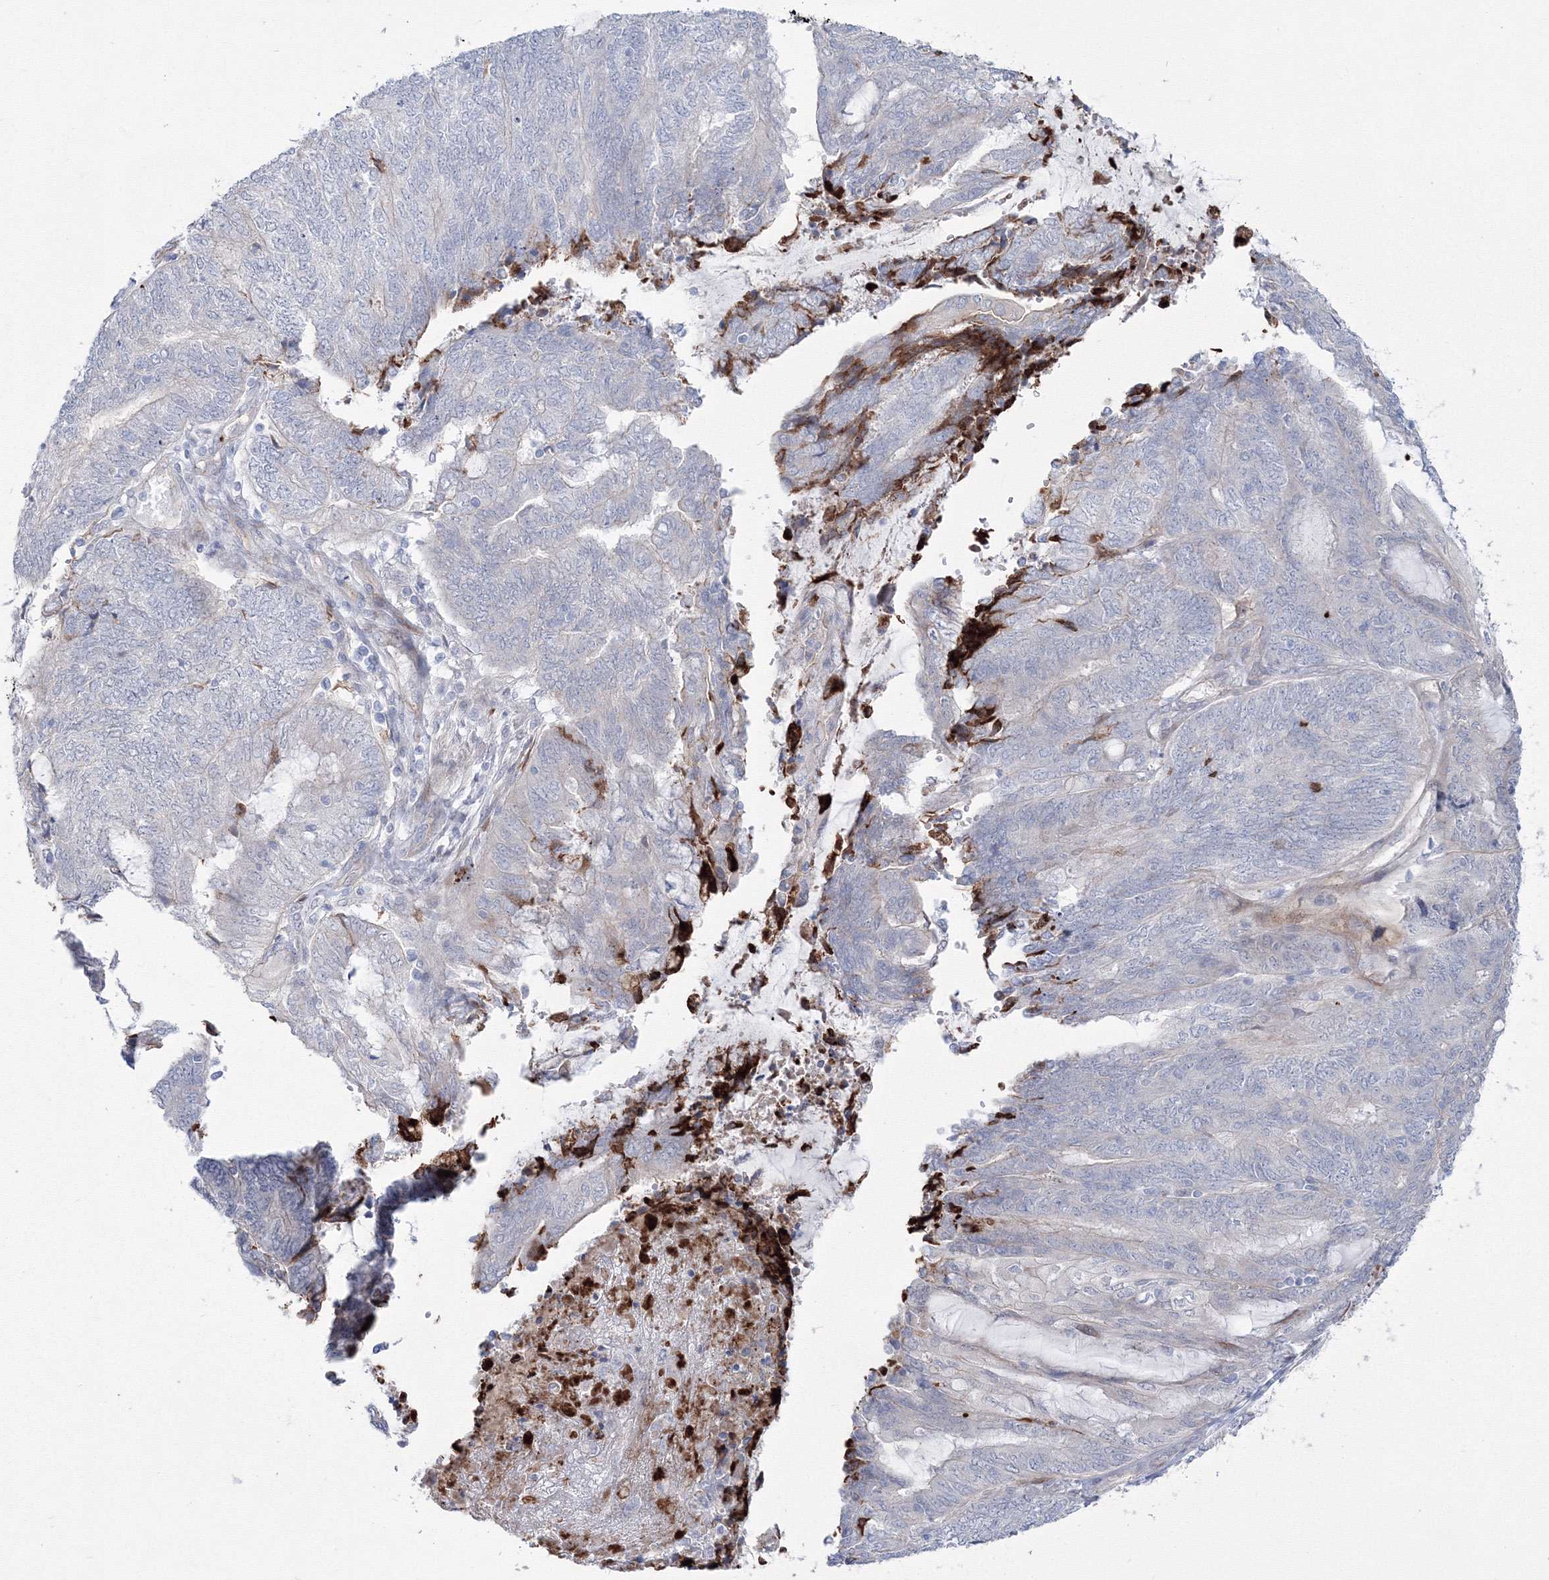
{"staining": {"intensity": "negative", "quantity": "none", "location": "none"}, "tissue": "endometrial cancer", "cell_type": "Tumor cells", "image_type": "cancer", "snomed": [{"axis": "morphology", "description": "Adenocarcinoma, NOS"}, {"axis": "topography", "description": "Uterus"}, {"axis": "topography", "description": "Endometrium"}], "caption": "DAB immunohistochemical staining of human endometrial adenocarcinoma demonstrates no significant positivity in tumor cells.", "gene": "HYAL2", "patient": {"sex": "female", "age": 70}}